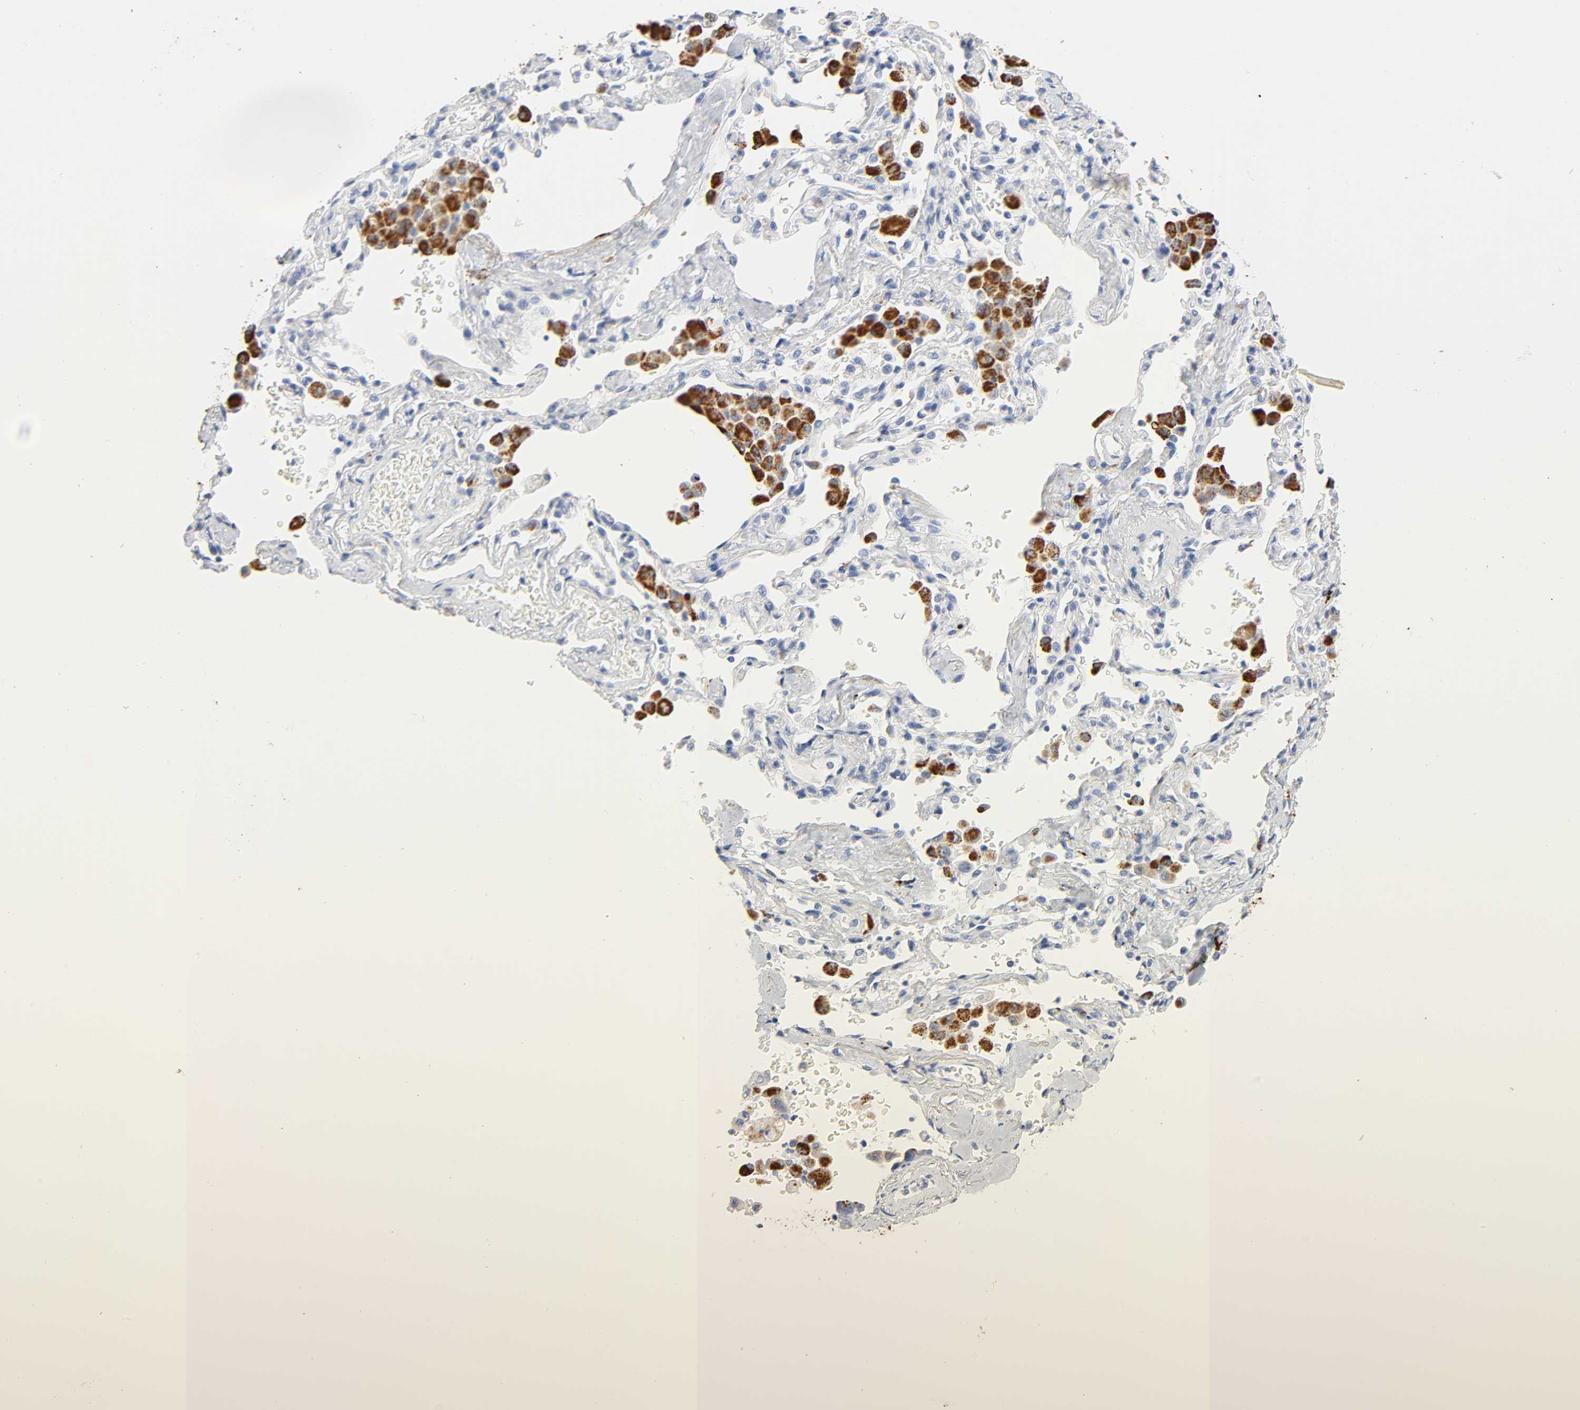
{"staining": {"intensity": "moderate", "quantity": "25%-75%", "location": "cytoplasmic/membranous"}, "tissue": "lung cancer", "cell_type": "Tumor cells", "image_type": "cancer", "snomed": [{"axis": "morphology", "description": "Adenocarcinoma, NOS"}, {"axis": "topography", "description": "Lung"}], "caption": "Lung cancer stained with a brown dye shows moderate cytoplasmic/membranous positive staining in approximately 25%-75% of tumor cells.", "gene": "PLP1", "patient": {"sex": "female", "age": 64}}